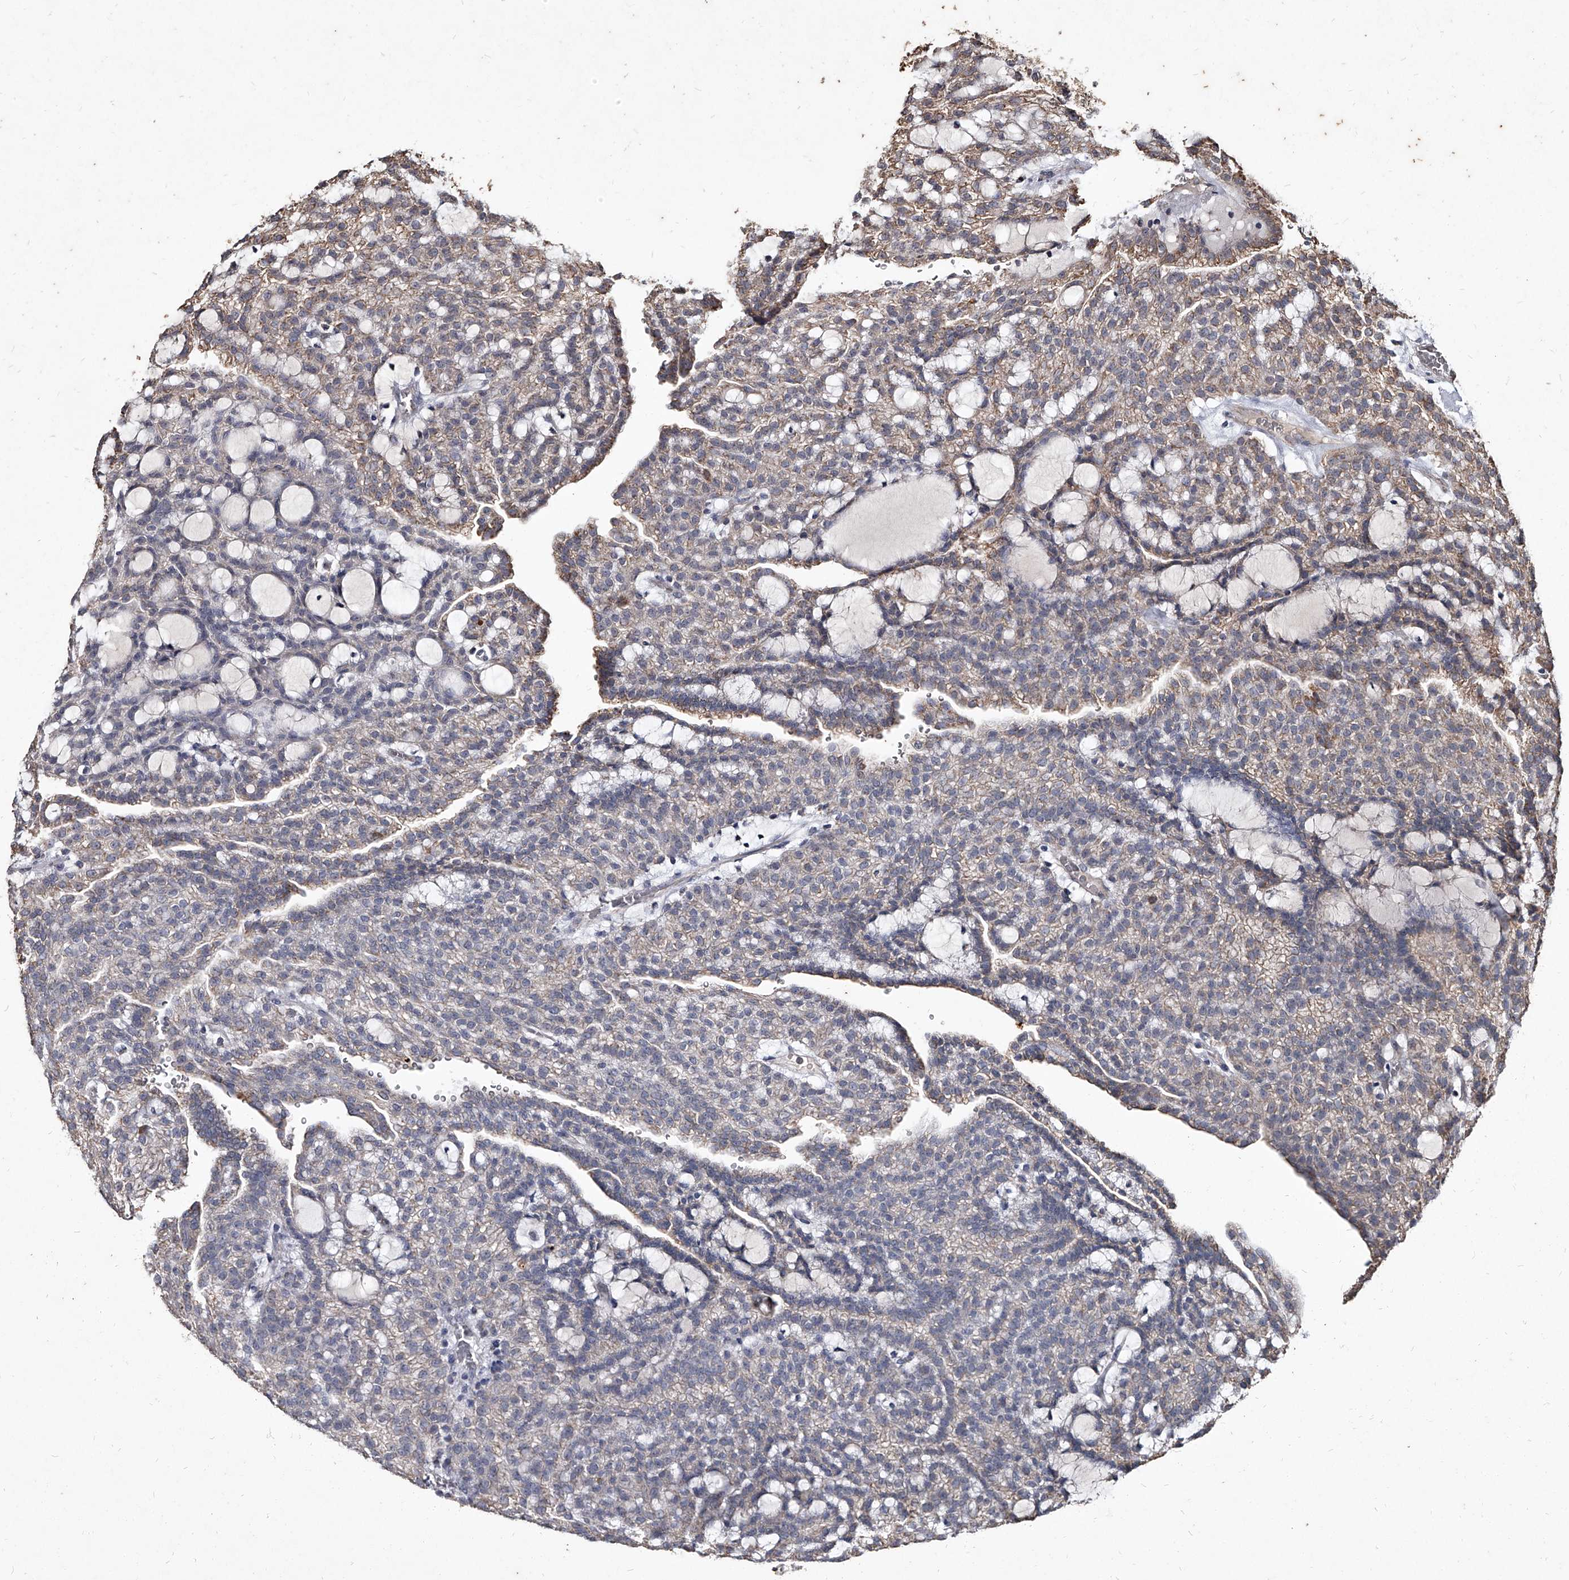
{"staining": {"intensity": "weak", "quantity": "<25%", "location": "cytoplasmic/membranous"}, "tissue": "renal cancer", "cell_type": "Tumor cells", "image_type": "cancer", "snomed": [{"axis": "morphology", "description": "Adenocarcinoma, NOS"}, {"axis": "topography", "description": "Kidney"}], "caption": "High magnification brightfield microscopy of renal cancer stained with DAB (brown) and counterstained with hematoxylin (blue): tumor cells show no significant staining.", "gene": "GPR183", "patient": {"sex": "male", "age": 63}}